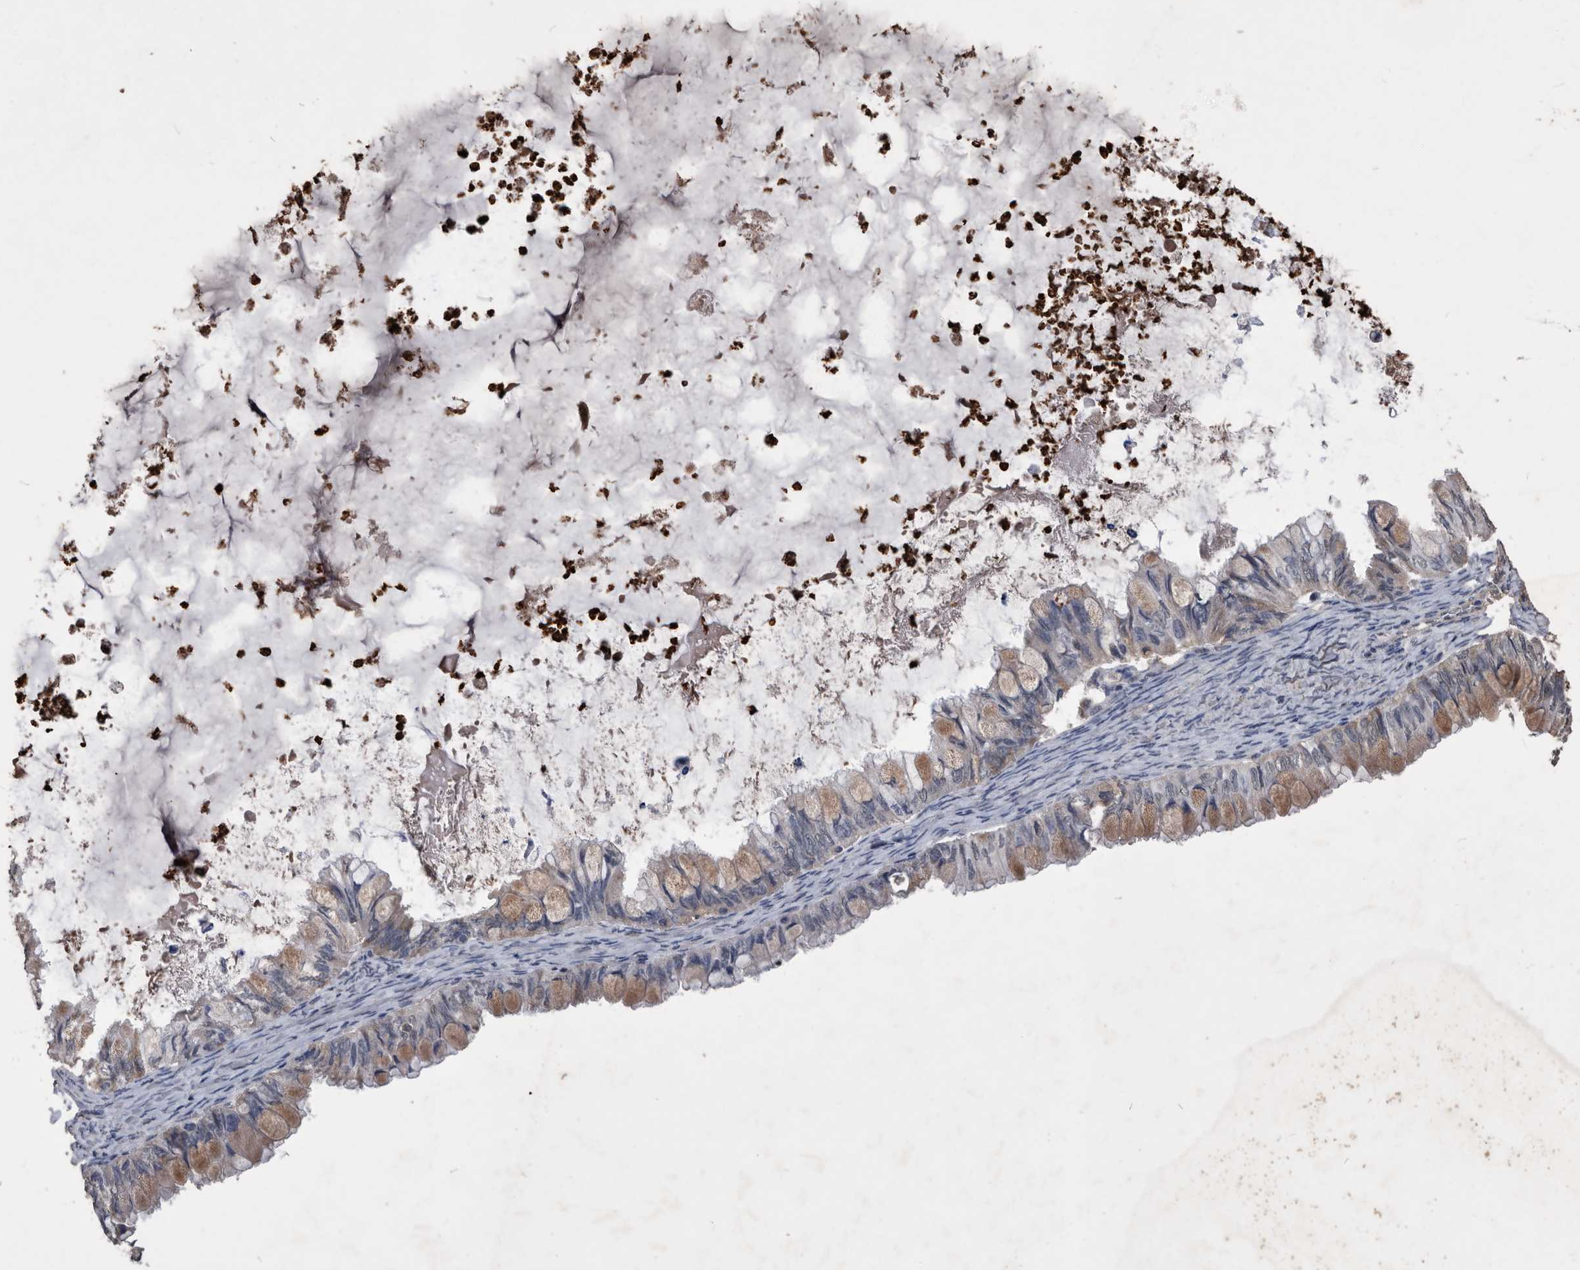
{"staining": {"intensity": "moderate", "quantity": "<25%", "location": "cytoplasmic/membranous"}, "tissue": "ovarian cancer", "cell_type": "Tumor cells", "image_type": "cancer", "snomed": [{"axis": "morphology", "description": "Cystadenocarcinoma, mucinous, NOS"}, {"axis": "topography", "description": "Ovary"}], "caption": "Immunohistochemical staining of ovarian cancer shows moderate cytoplasmic/membranous protein positivity in about <25% of tumor cells.", "gene": "NRBP1", "patient": {"sex": "female", "age": 80}}